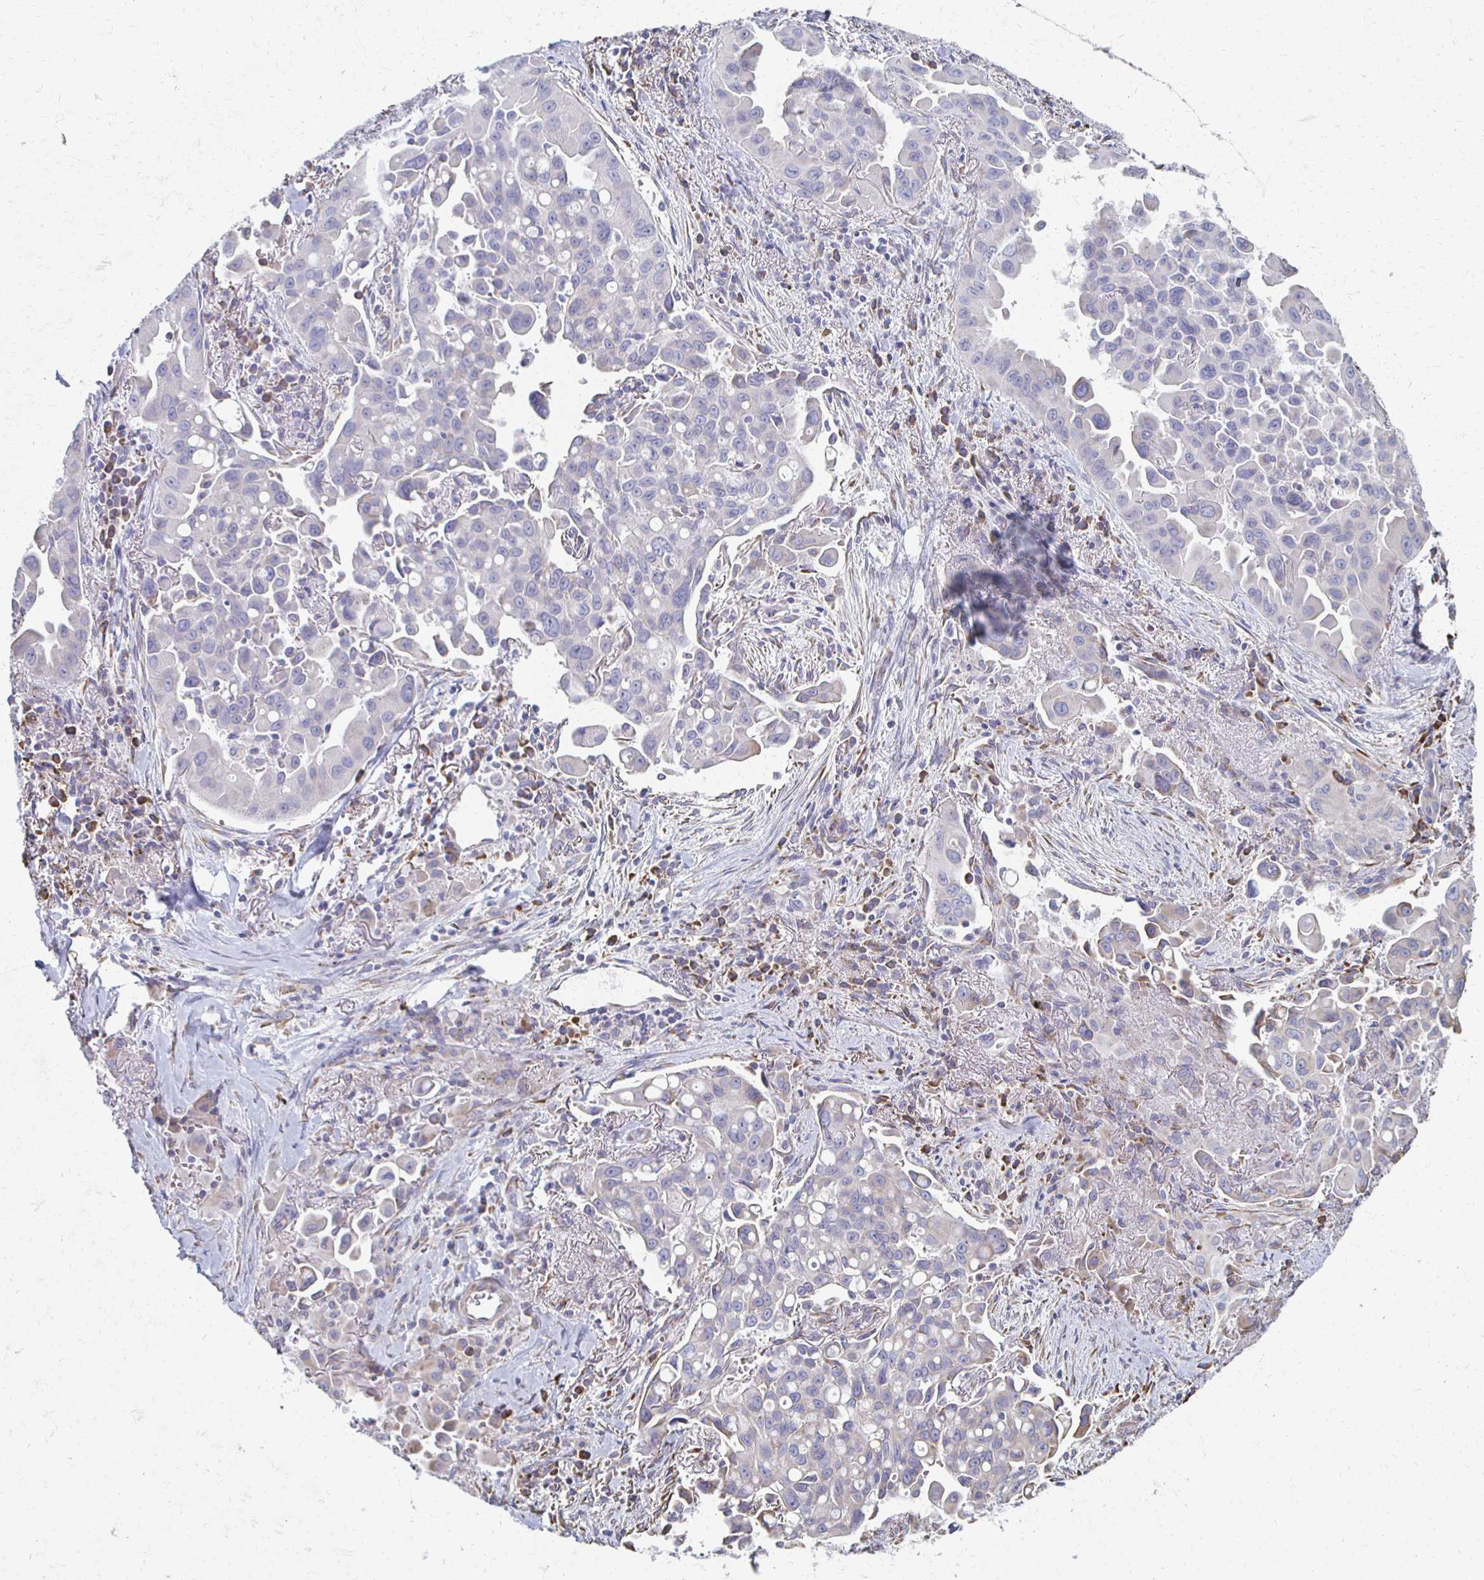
{"staining": {"intensity": "negative", "quantity": "none", "location": "none"}, "tissue": "lung cancer", "cell_type": "Tumor cells", "image_type": "cancer", "snomed": [{"axis": "morphology", "description": "Adenocarcinoma, NOS"}, {"axis": "topography", "description": "Lung"}], "caption": "The immunohistochemistry (IHC) photomicrograph has no significant staining in tumor cells of lung cancer (adenocarcinoma) tissue.", "gene": "ATP1A3", "patient": {"sex": "male", "age": 68}}